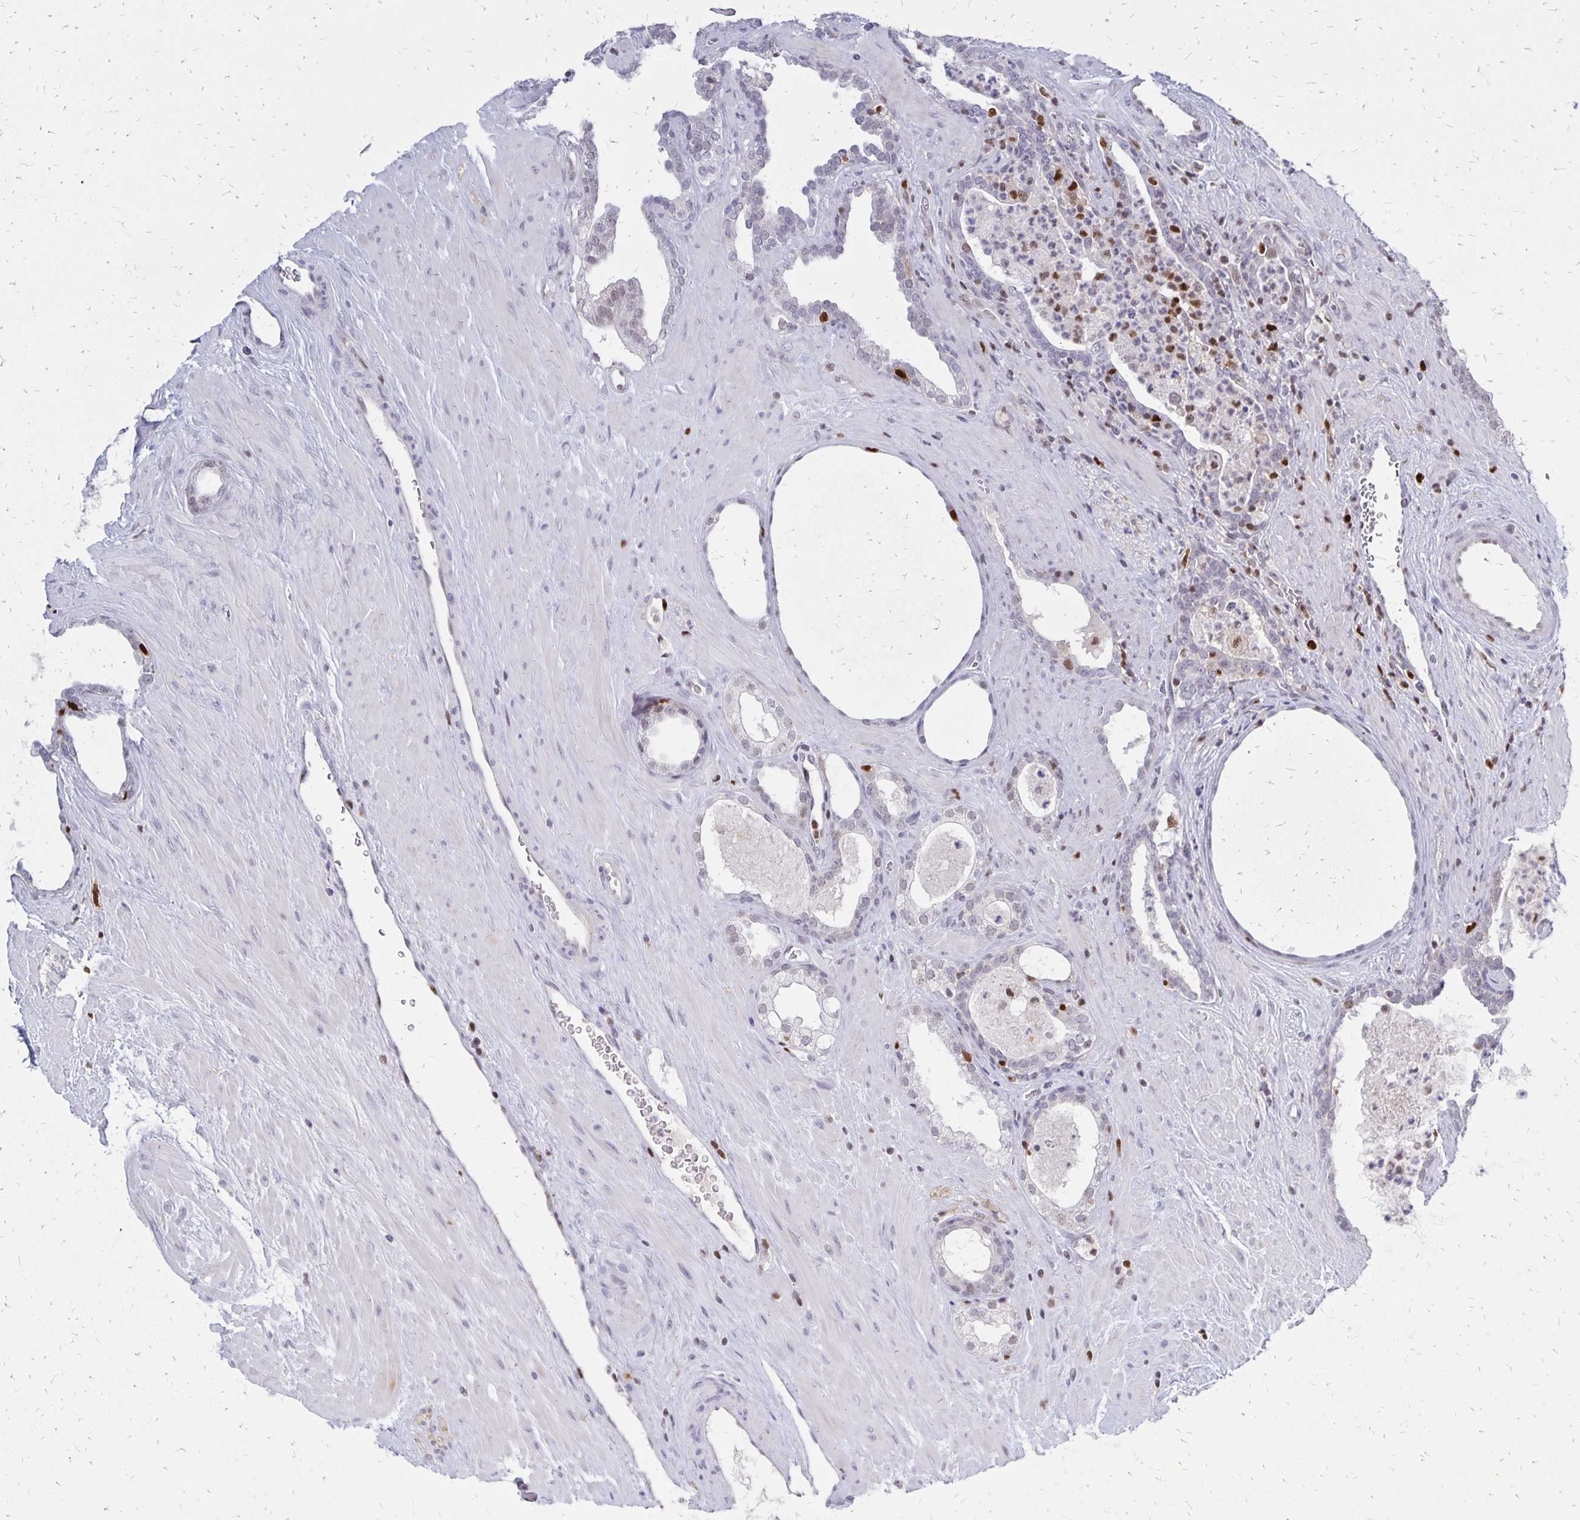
{"staining": {"intensity": "negative", "quantity": "none", "location": "none"}, "tissue": "prostate cancer", "cell_type": "Tumor cells", "image_type": "cancer", "snomed": [{"axis": "morphology", "description": "Adenocarcinoma, Low grade"}, {"axis": "topography", "description": "Prostate"}], "caption": "Human prostate cancer (low-grade adenocarcinoma) stained for a protein using immunohistochemistry (IHC) displays no positivity in tumor cells.", "gene": "DCK", "patient": {"sex": "male", "age": 62}}